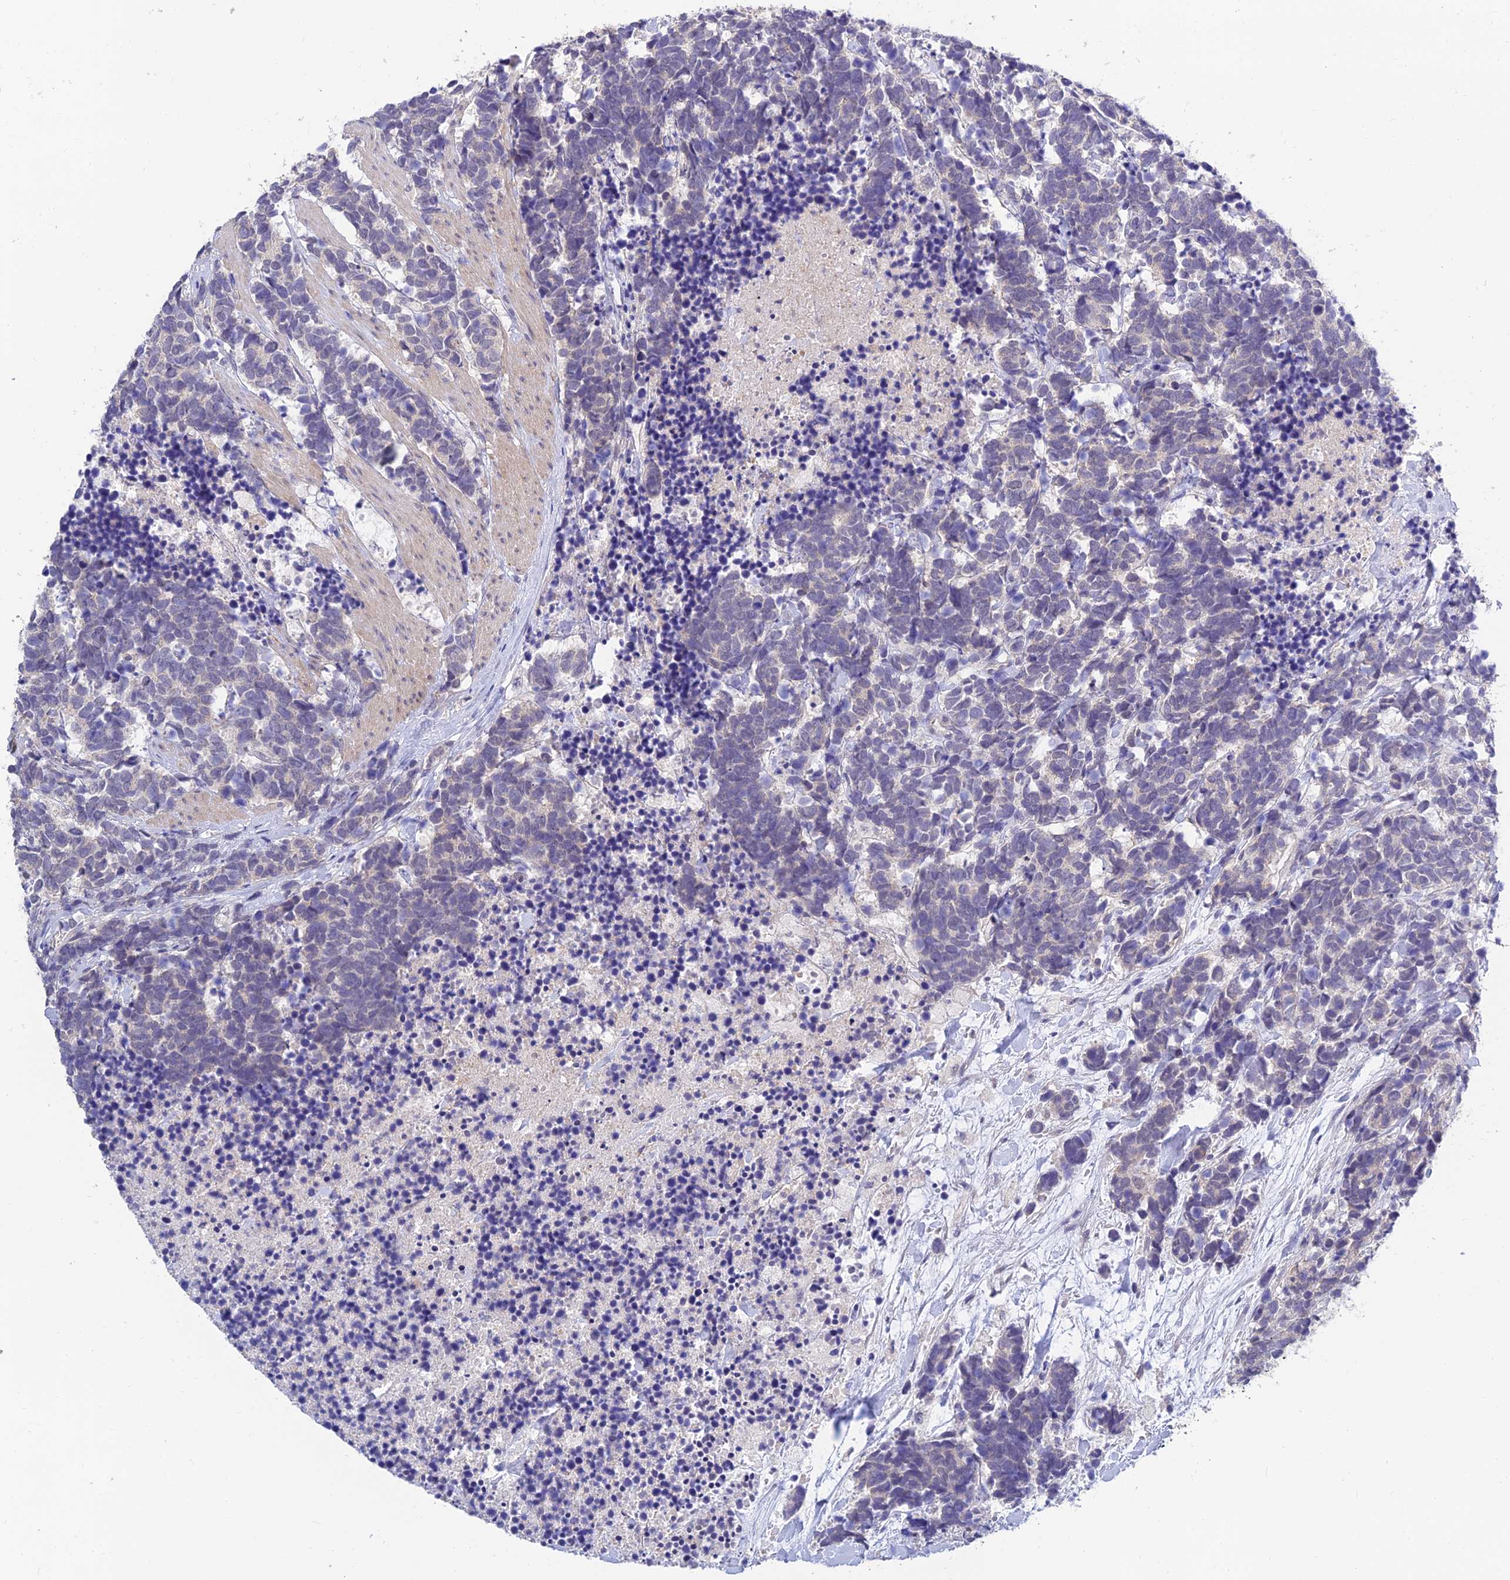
{"staining": {"intensity": "negative", "quantity": "none", "location": "none"}, "tissue": "carcinoid", "cell_type": "Tumor cells", "image_type": "cancer", "snomed": [{"axis": "morphology", "description": "Carcinoma, NOS"}, {"axis": "morphology", "description": "Carcinoid, malignant, NOS"}, {"axis": "topography", "description": "Prostate"}], "caption": "Human carcinoid stained for a protein using IHC shows no staining in tumor cells.", "gene": "HOXB1", "patient": {"sex": "male", "age": 57}}